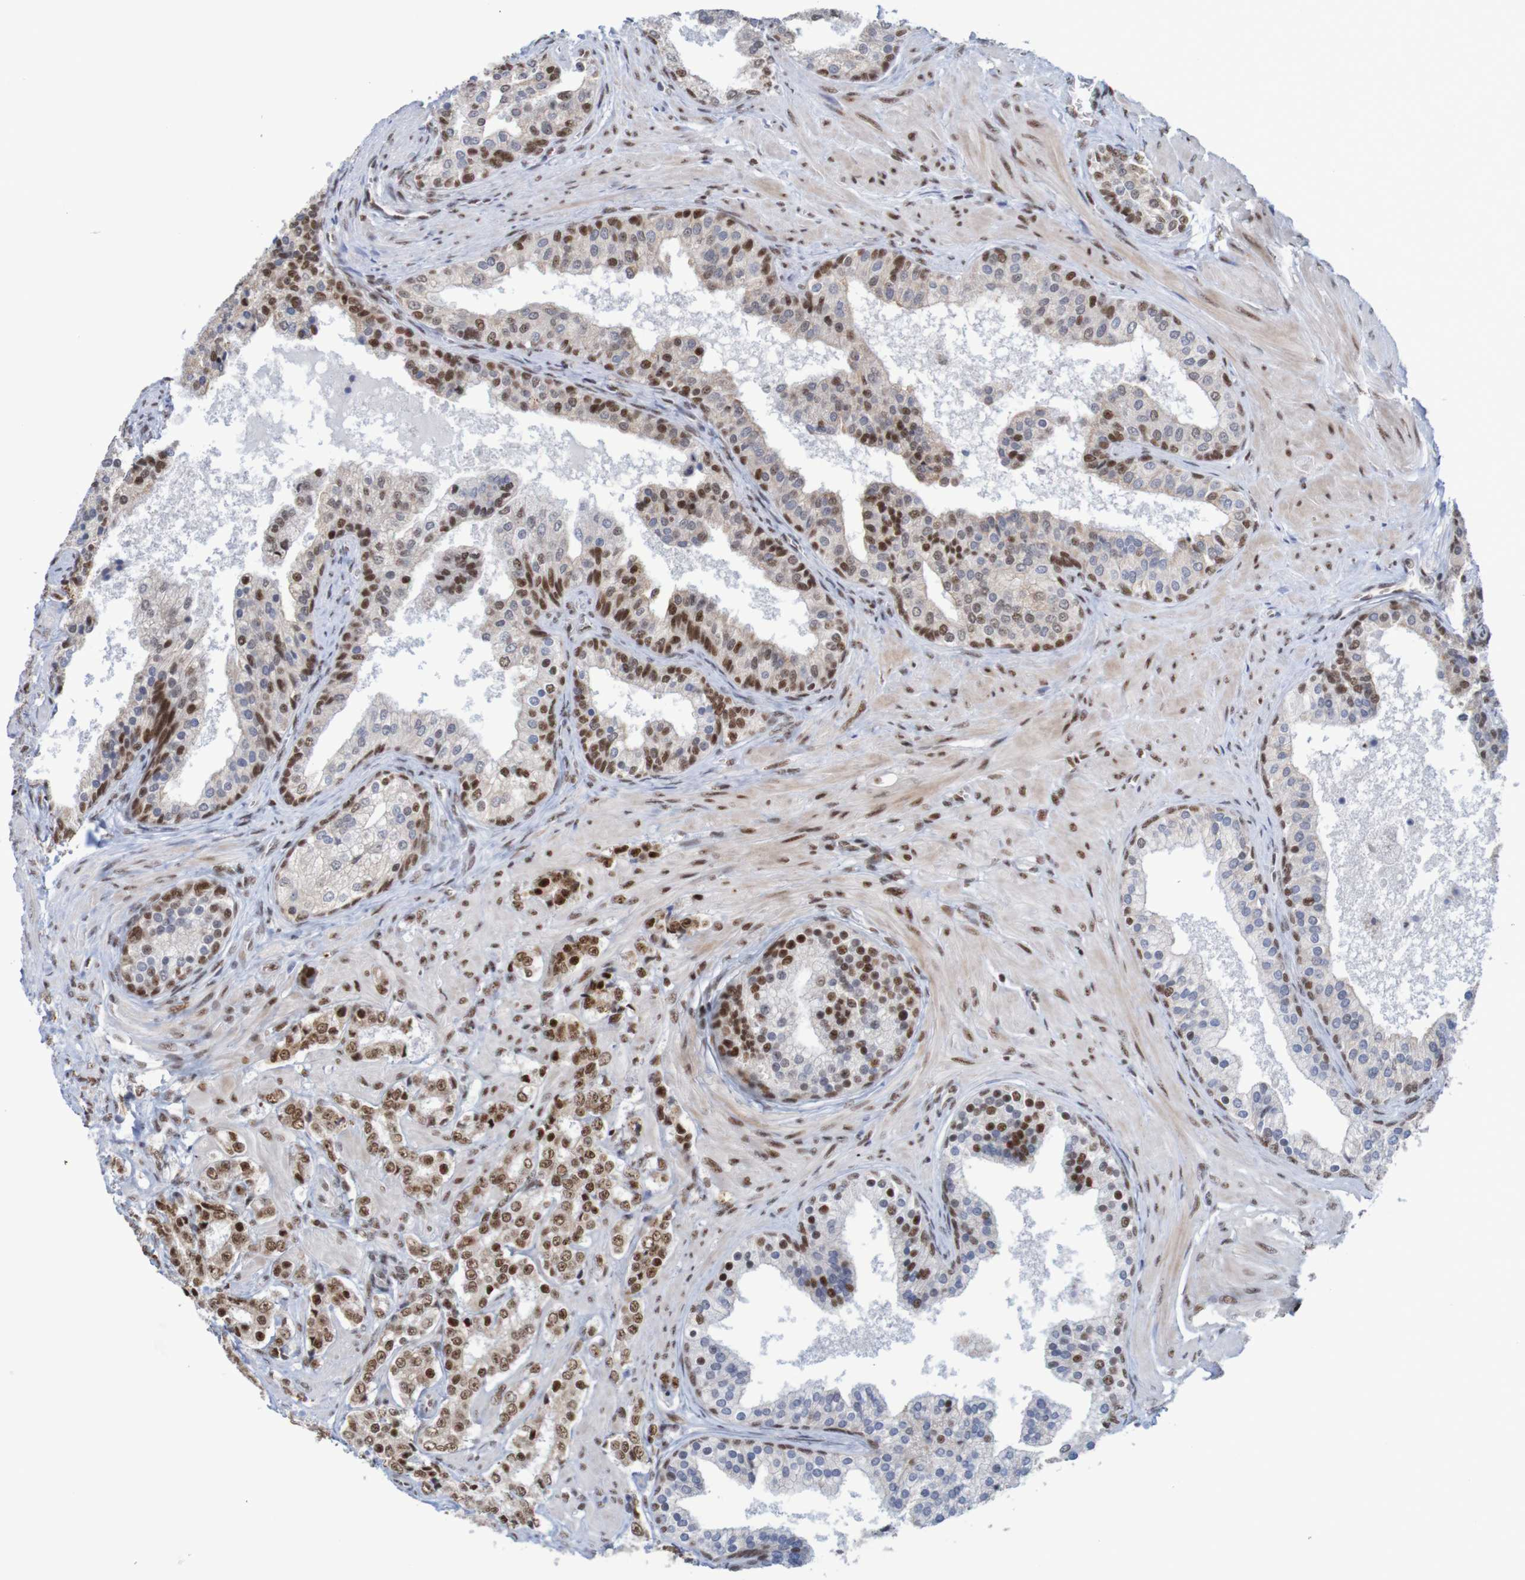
{"staining": {"intensity": "moderate", "quantity": ">75%", "location": "nuclear"}, "tissue": "prostate cancer", "cell_type": "Tumor cells", "image_type": "cancer", "snomed": [{"axis": "morphology", "description": "Adenocarcinoma, Low grade"}, {"axis": "topography", "description": "Prostate"}], "caption": "This is an image of immunohistochemistry (IHC) staining of prostate cancer (low-grade adenocarcinoma), which shows moderate positivity in the nuclear of tumor cells.", "gene": "THRAP3", "patient": {"sex": "male", "age": 60}}